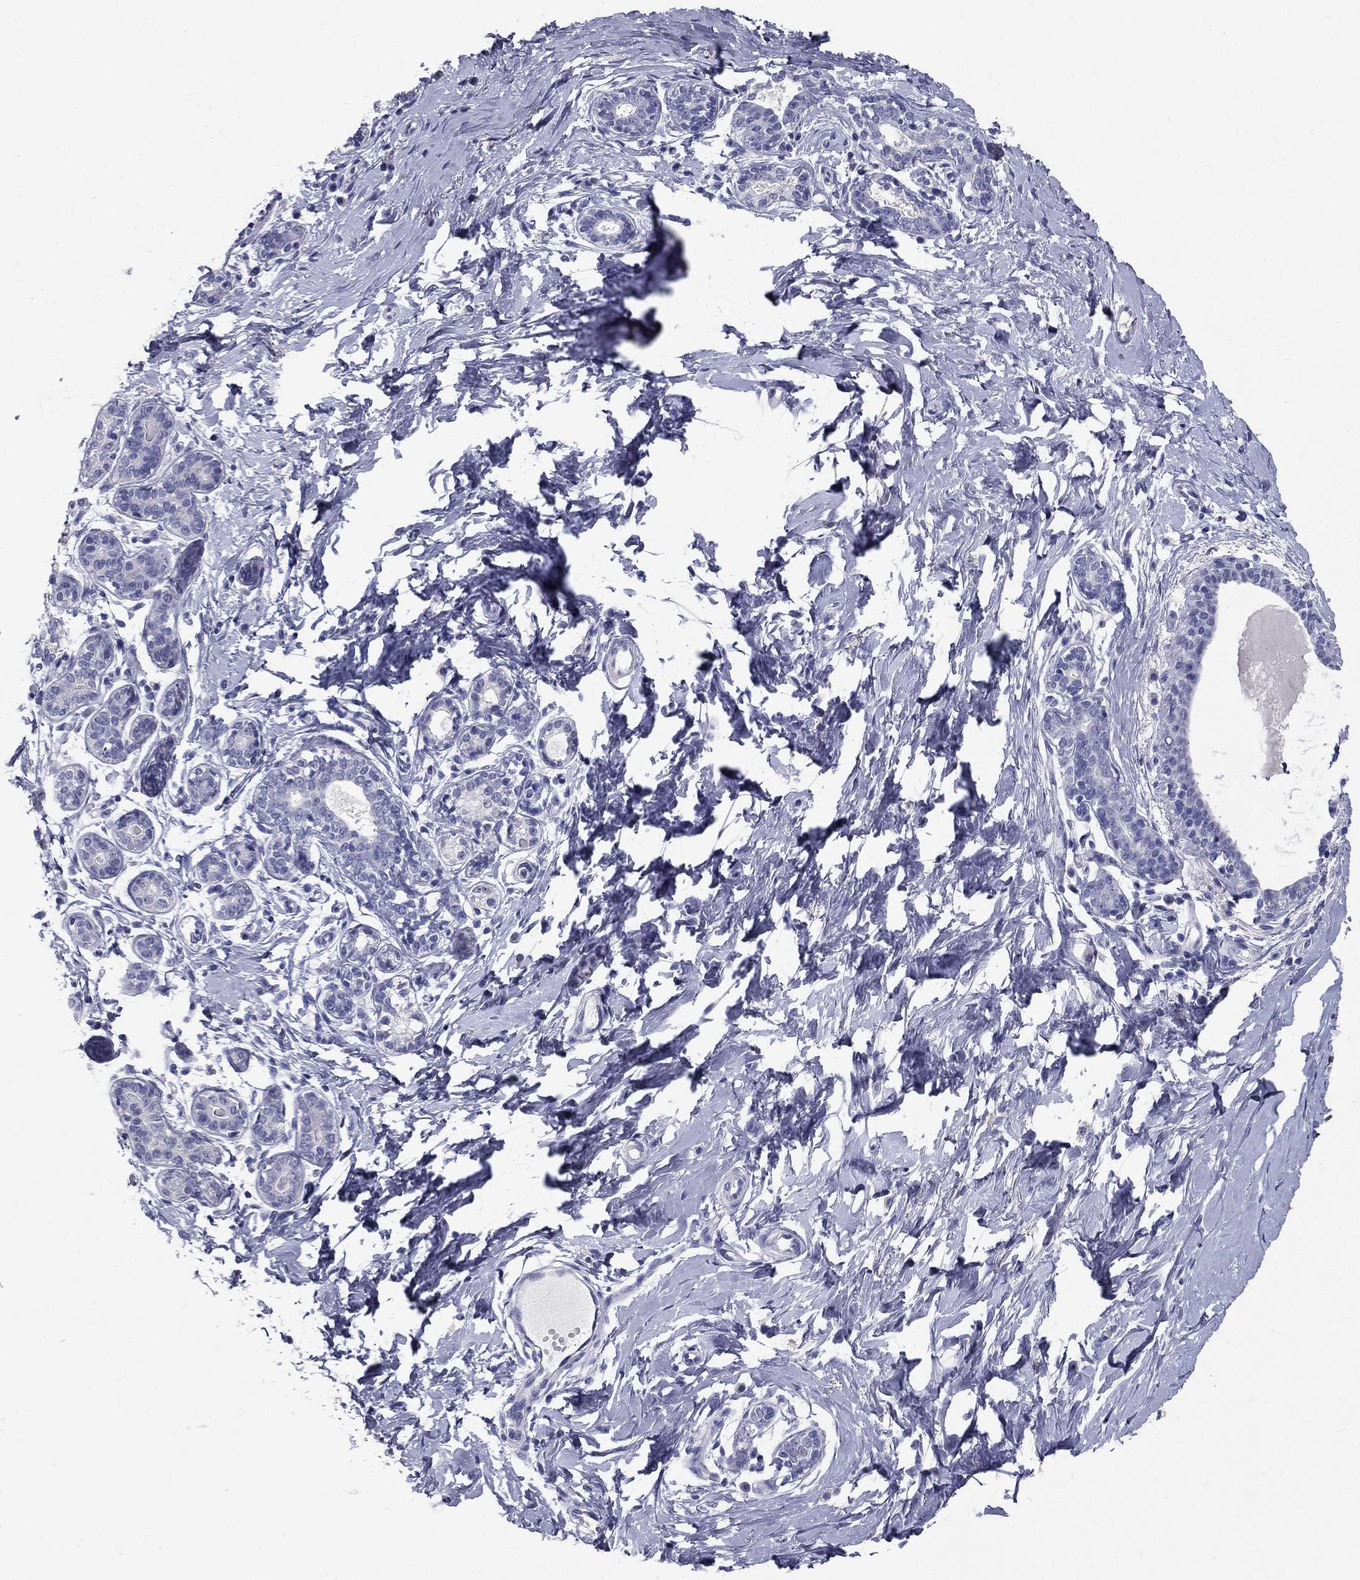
{"staining": {"intensity": "negative", "quantity": "none", "location": "none"}, "tissue": "breast", "cell_type": "Adipocytes", "image_type": "normal", "snomed": [{"axis": "morphology", "description": "Normal tissue, NOS"}, {"axis": "topography", "description": "Breast"}], "caption": "High power microscopy photomicrograph of an immunohistochemistry (IHC) photomicrograph of normal breast, revealing no significant positivity in adipocytes. Nuclei are stained in blue.", "gene": "TP53TG5", "patient": {"sex": "female", "age": 37}}